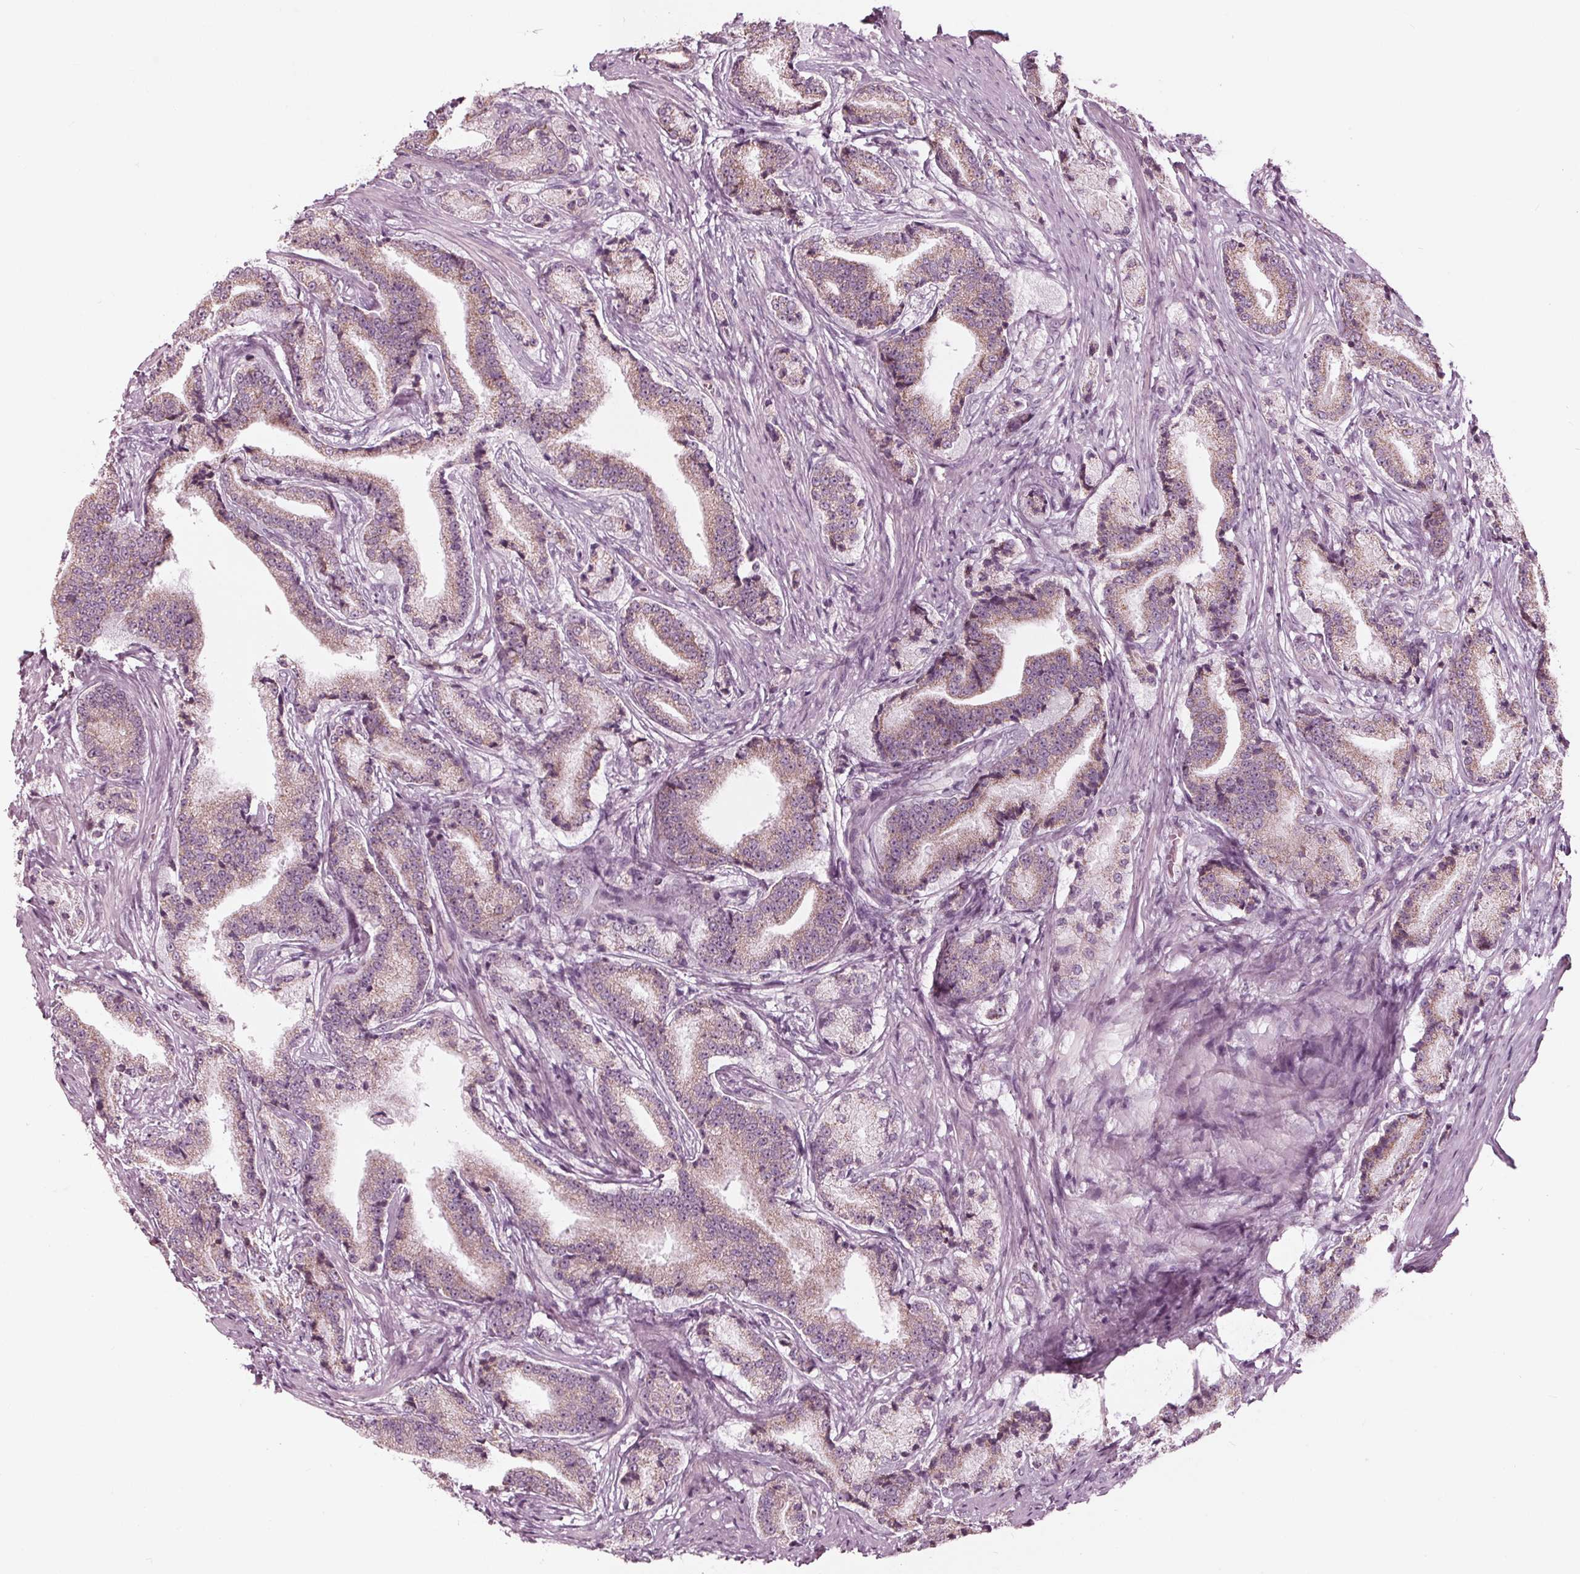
{"staining": {"intensity": "weak", "quantity": ">75%", "location": "cytoplasmic/membranous"}, "tissue": "prostate cancer", "cell_type": "Tumor cells", "image_type": "cancer", "snomed": [{"axis": "morphology", "description": "Adenocarcinoma, High grade"}, {"axis": "topography", "description": "Prostate and seminal vesicle, NOS"}], "caption": "This micrograph displays adenocarcinoma (high-grade) (prostate) stained with IHC to label a protein in brown. The cytoplasmic/membranous of tumor cells show weak positivity for the protein. Nuclei are counter-stained blue.", "gene": "CLN6", "patient": {"sex": "male", "age": 61}}